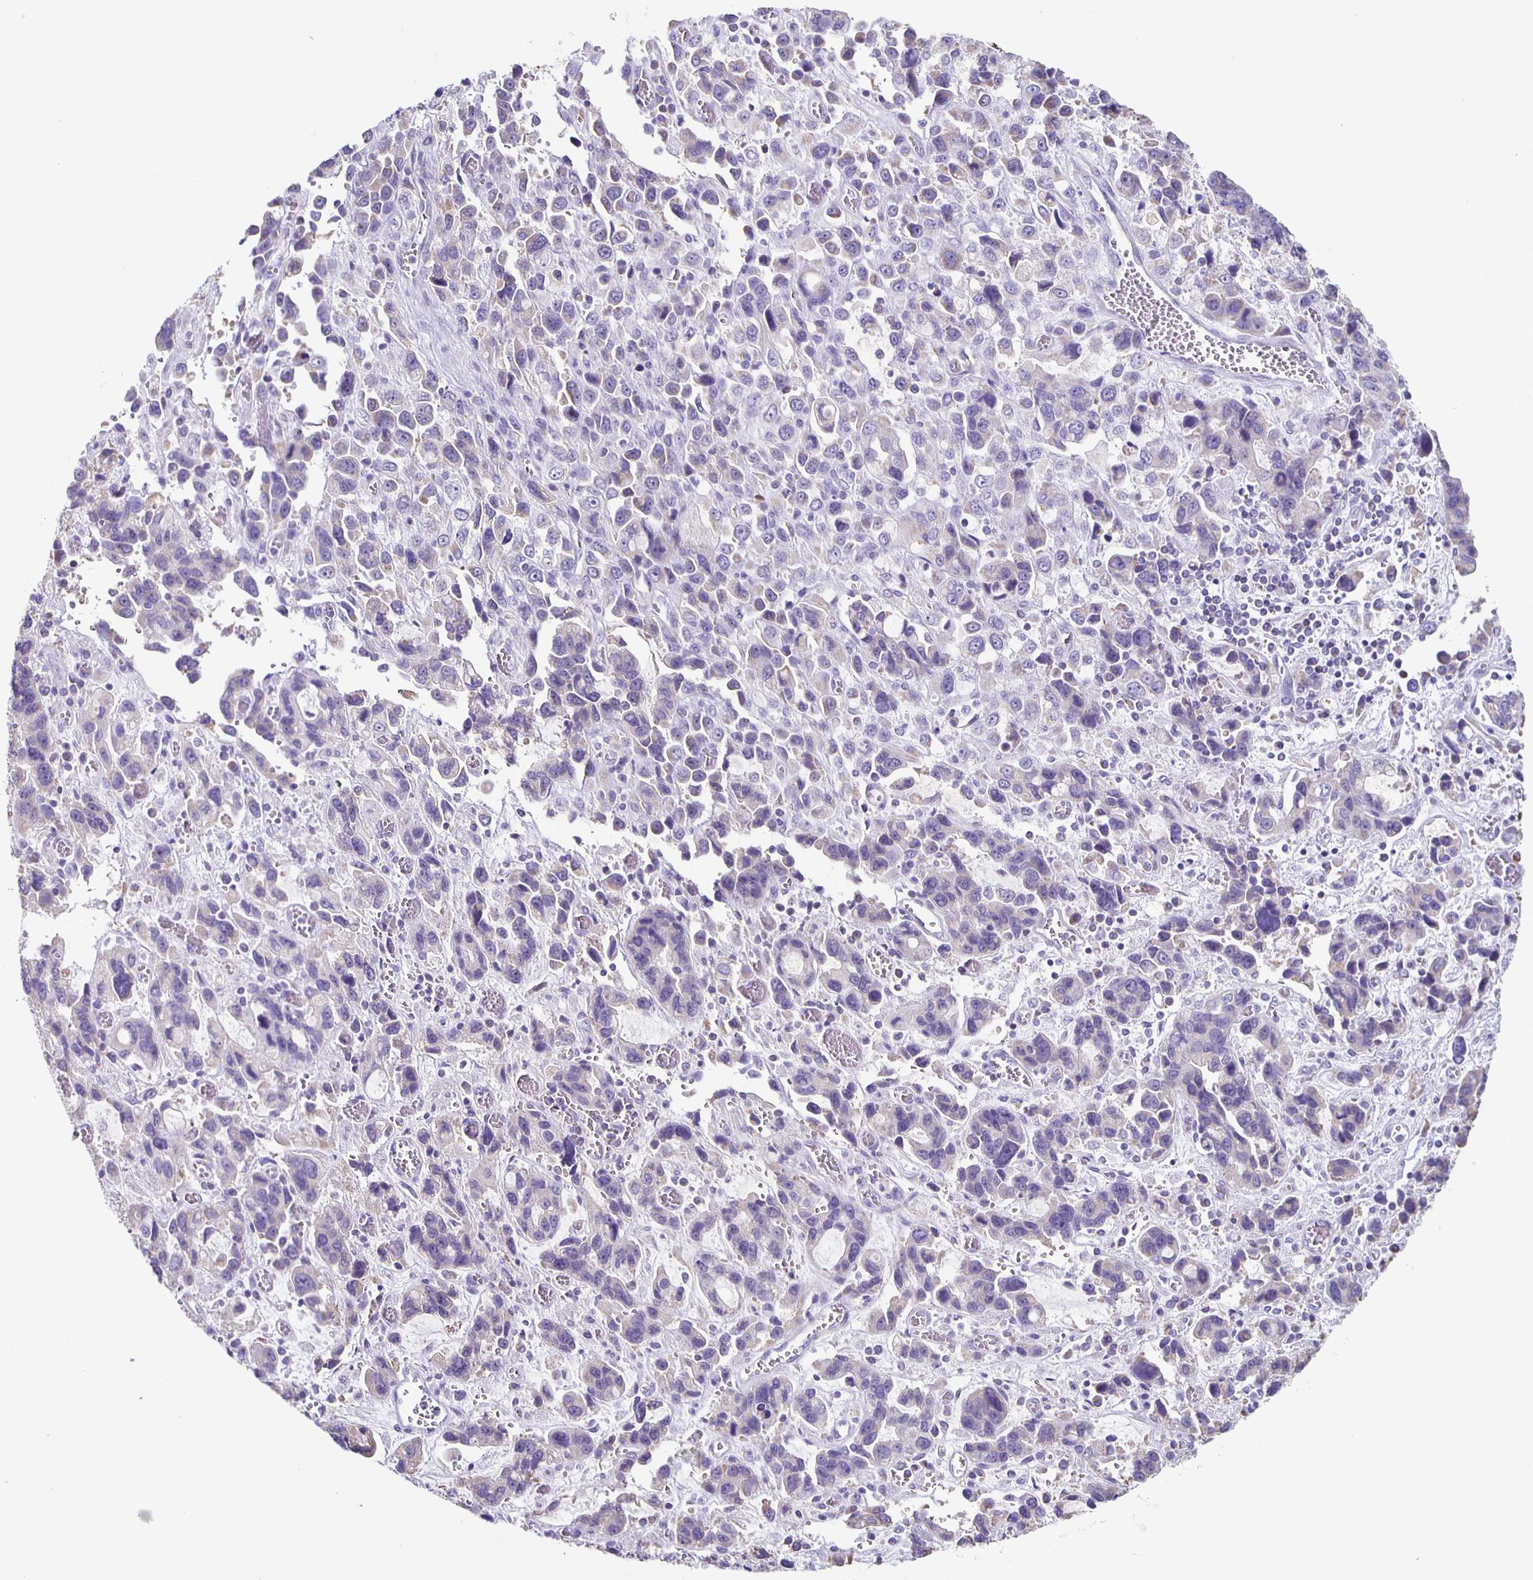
{"staining": {"intensity": "negative", "quantity": "none", "location": "none"}, "tissue": "stomach cancer", "cell_type": "Tumor cells", "image_type": "cancer", "snomed": [{"axis": "morphology", "description": "Adenocarcinoma, NOS"}, {"axis": "topography", "description": "Stomach, upper"}], "caption": "Stomach cancer (adenocarcinoma) was stained to show a protein in brown. There is no significant positivity in tumor cells.", "gene": "TPPP", "patient": {"sex": "female", "age": 81}}